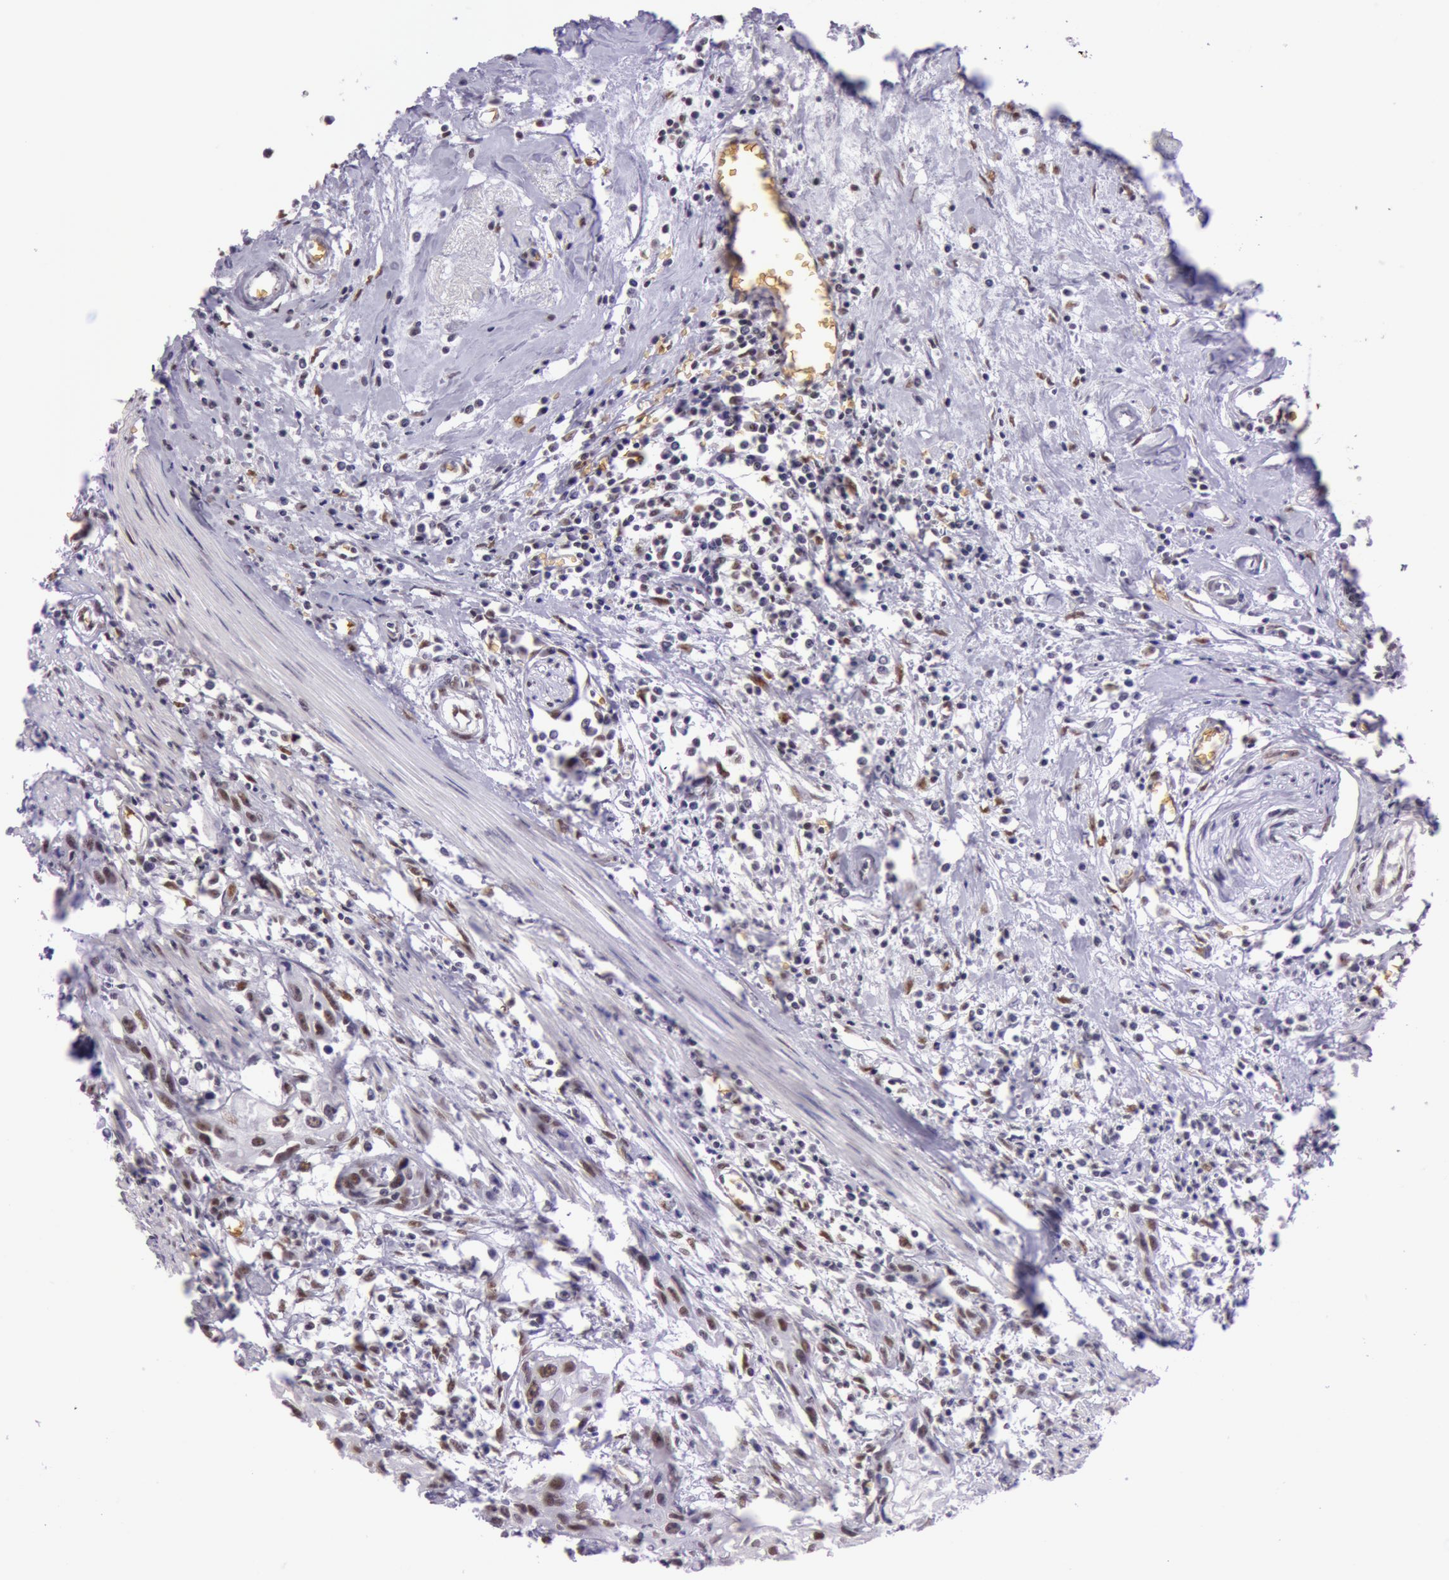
{"staining": {"intensity": "moderate", "quantity": "25%-75%", "location": "nuclear"}, "tissue": "urothelial cancer", "cell_type": "Tumor cells", "image_type": "cancer", "snomed": [{"axis": "morphology", "description": "Urothelial carcinoma, High grade"}, {"axis": "topography", "description": "Urinary bladder"}], "caption": "Human urothelial carcinoma (high-grade) stained with a brown dye displays moderate nuclear positive expression in approximately 25%-75% of tumor cells.", "gene": "NBN", "patient": {"sex": "male", "age": 54}}